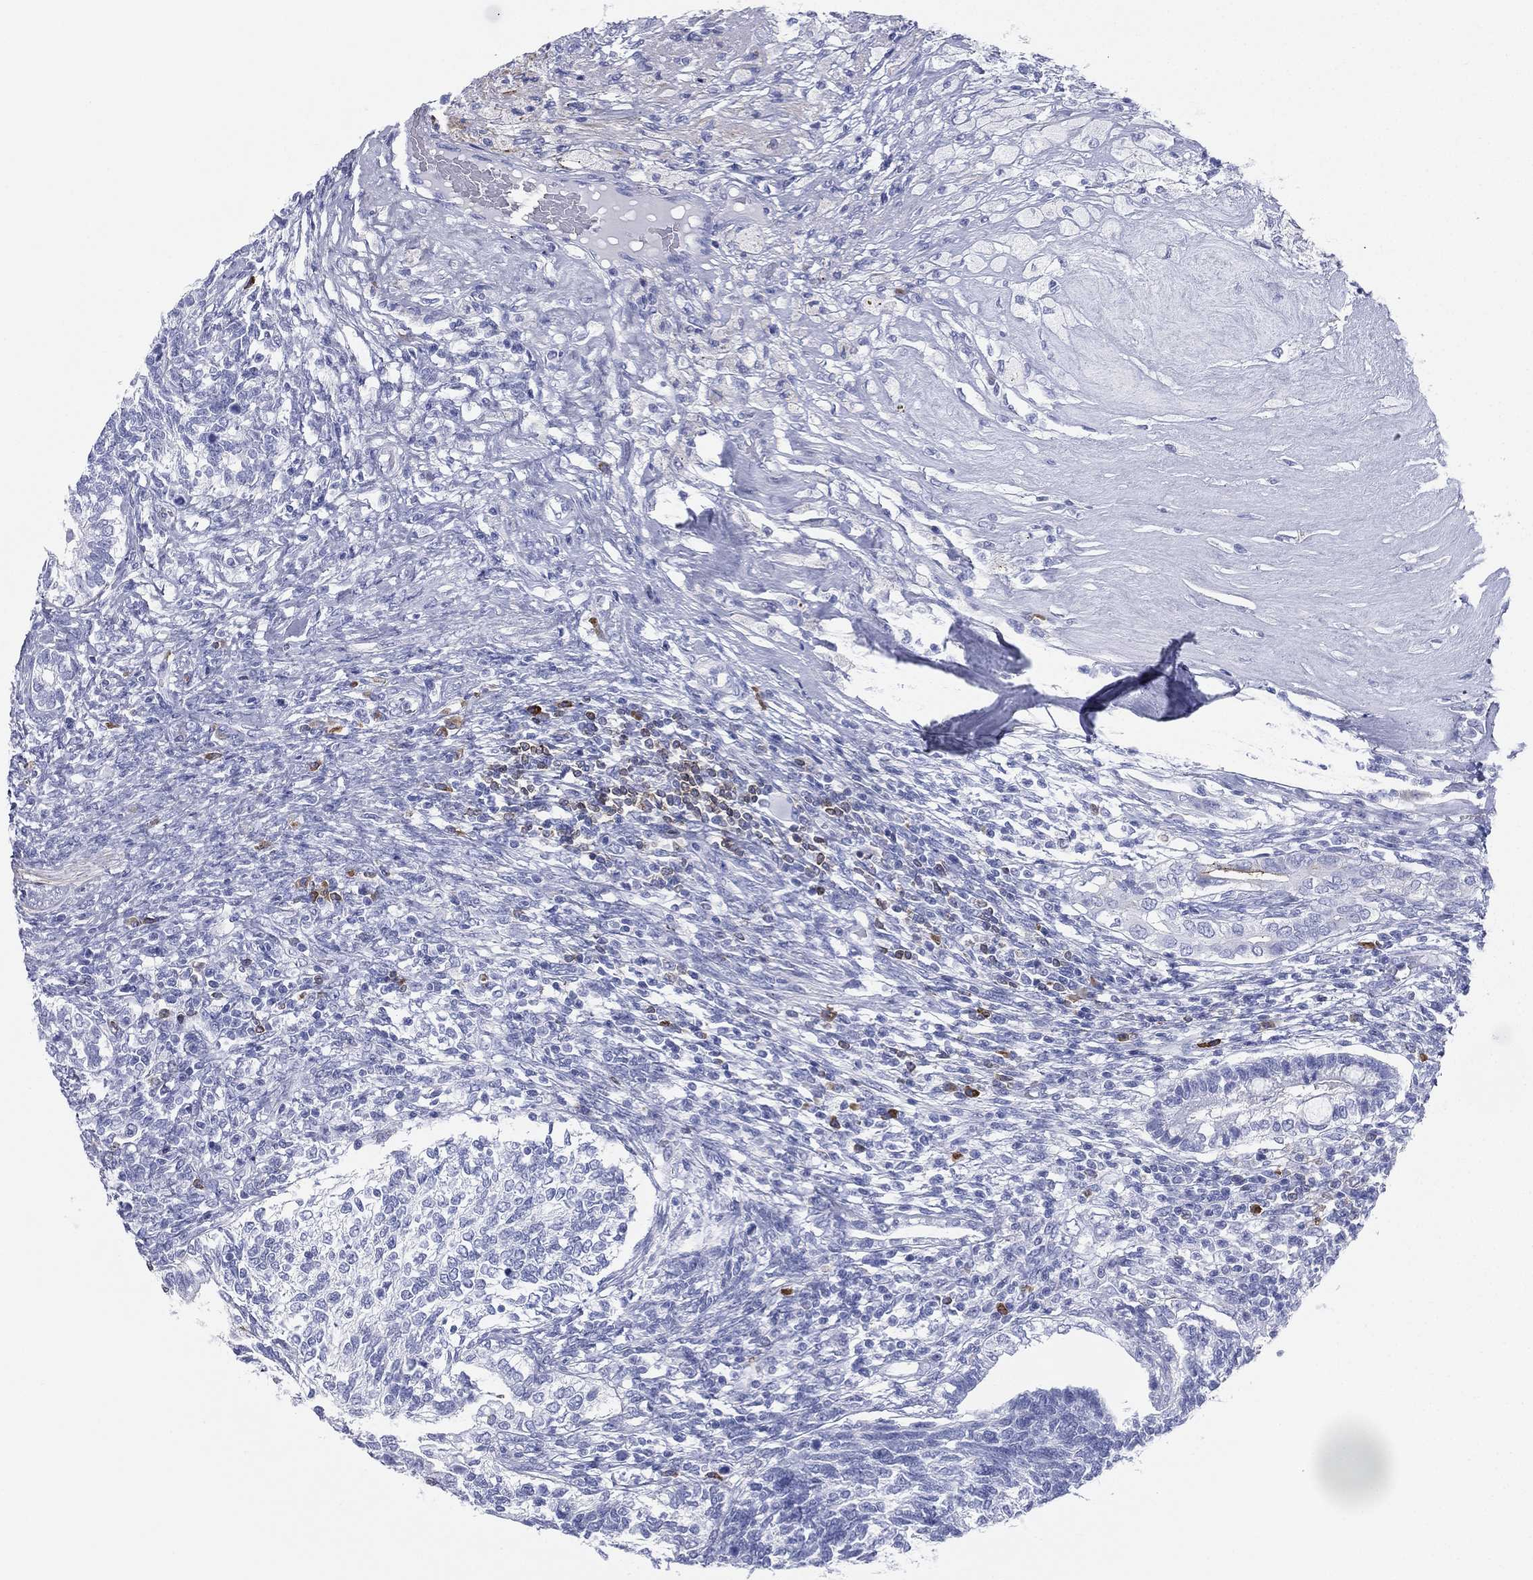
{"staining": {"intensity": "negative", "quantity": "none", "location": "none"}, "tissue": "testis cancer", "cell_type": "Tumor cells", "image_type": "cancer", "snomed": [{"axis": "morphology", "description": "Seminoma, NOS"}, {"axis": "morphology", "description": "Carcinoma, Embryonal, NOS"}, {"axis": "topography", "description": "Testis"}], "caption": "Immunohistochemistry (IHC) photomicrograph of neoplastic tissue: testis seminoma stained with DAB (3,3'-diaminobenzidine) reveals no significant protein expression in tumor cells. (DAB IHC, high magnification).", "gene": "CD79A", "patient": {"sex": "male", "age": 41}}